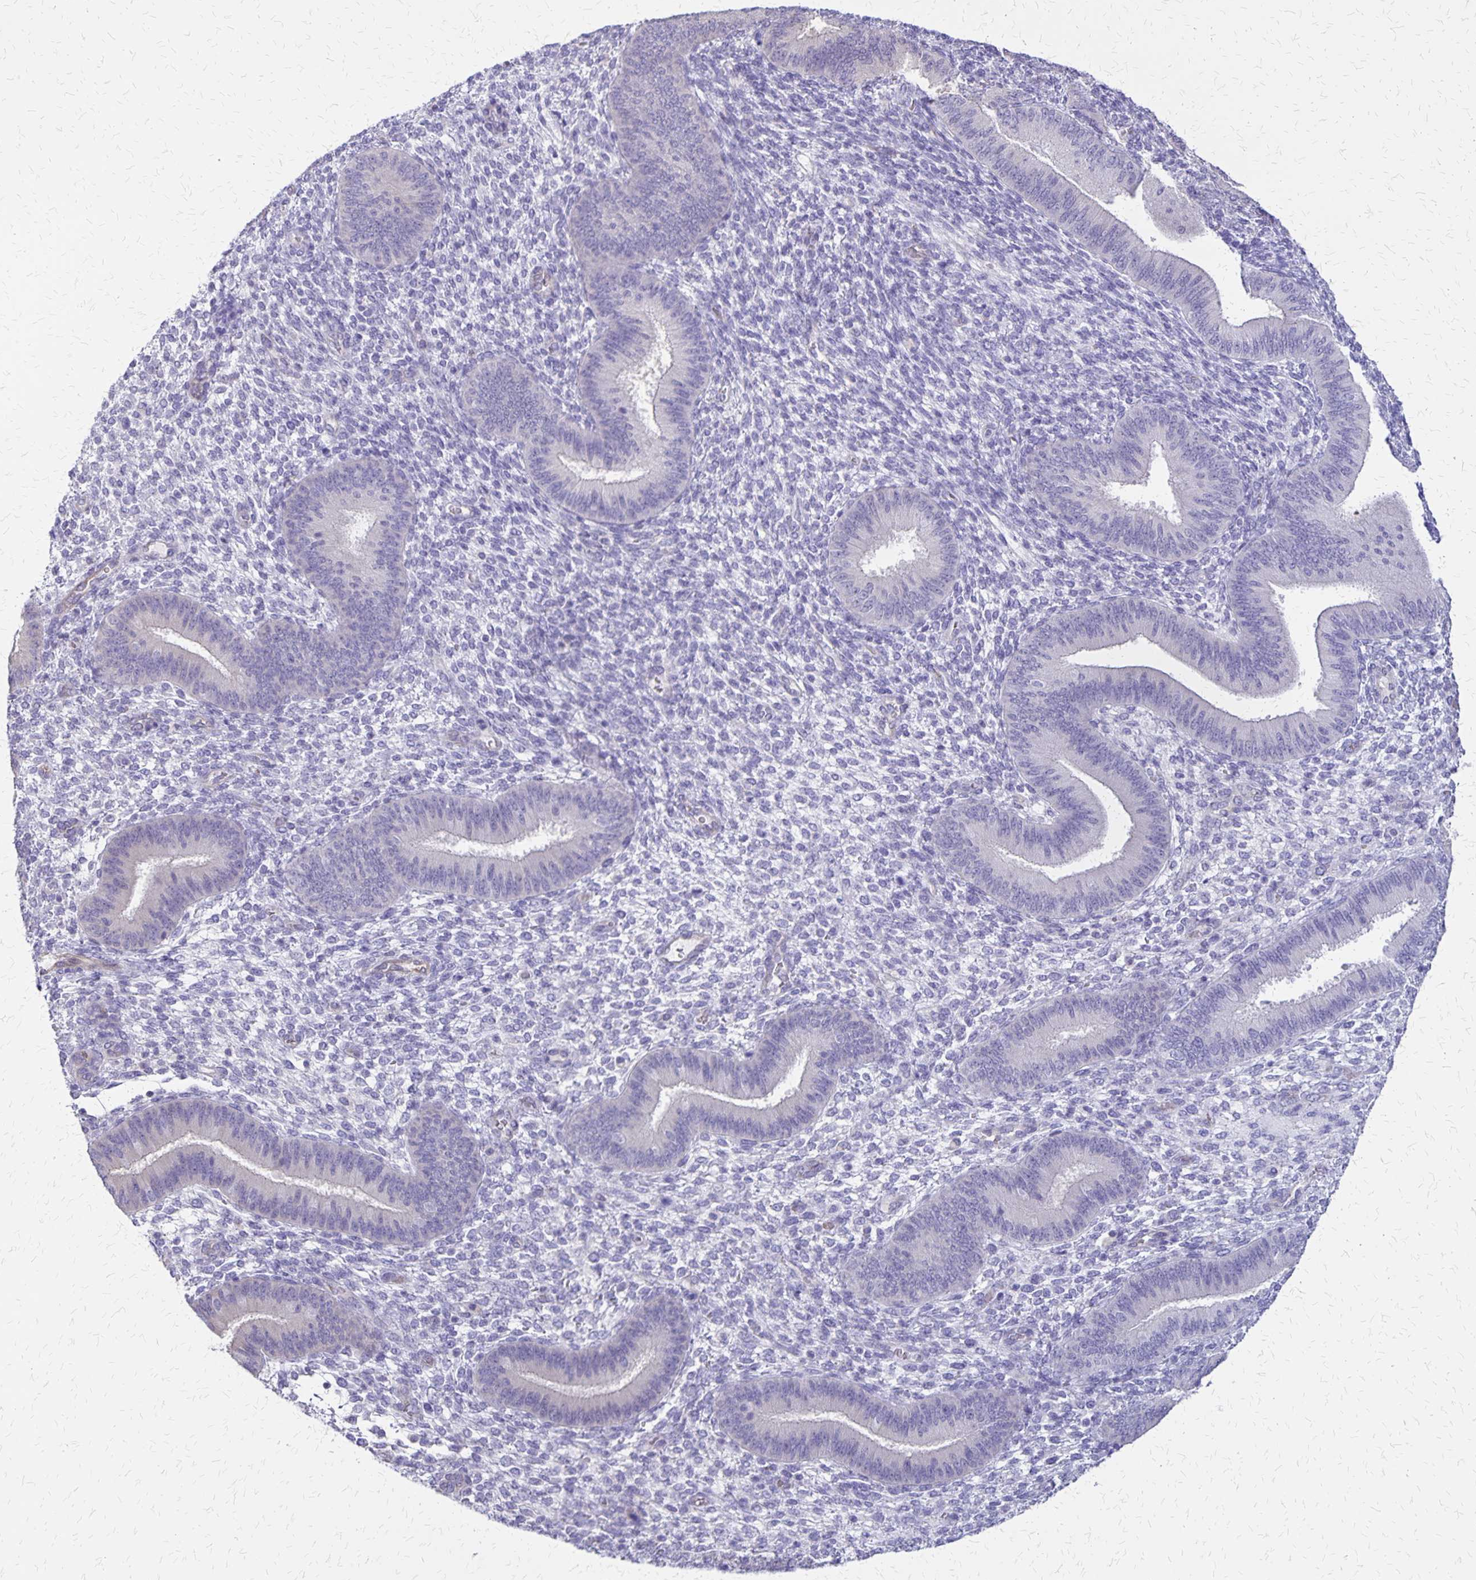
{"staining": {"intensity": "negative", "quantity": "none", "location": "none"}, "tissue": "endometrium", "cell_type": "Cells in endometrial stroma", "image_type": "normal", "snomed": [{"axis": "morphology", "description": "Normal tissue, NOS"}, {"axis": "topography", "description": "Endometrium"}], "caption": "Cells in endometrial stroma show no significant expression in benign endometrium. (DAB (3,3'-diaminobenzidine) immunohistochemistry (IHC), high magnification).", "gene": "SI", "patient": {"sex": "female", "age": 39}}